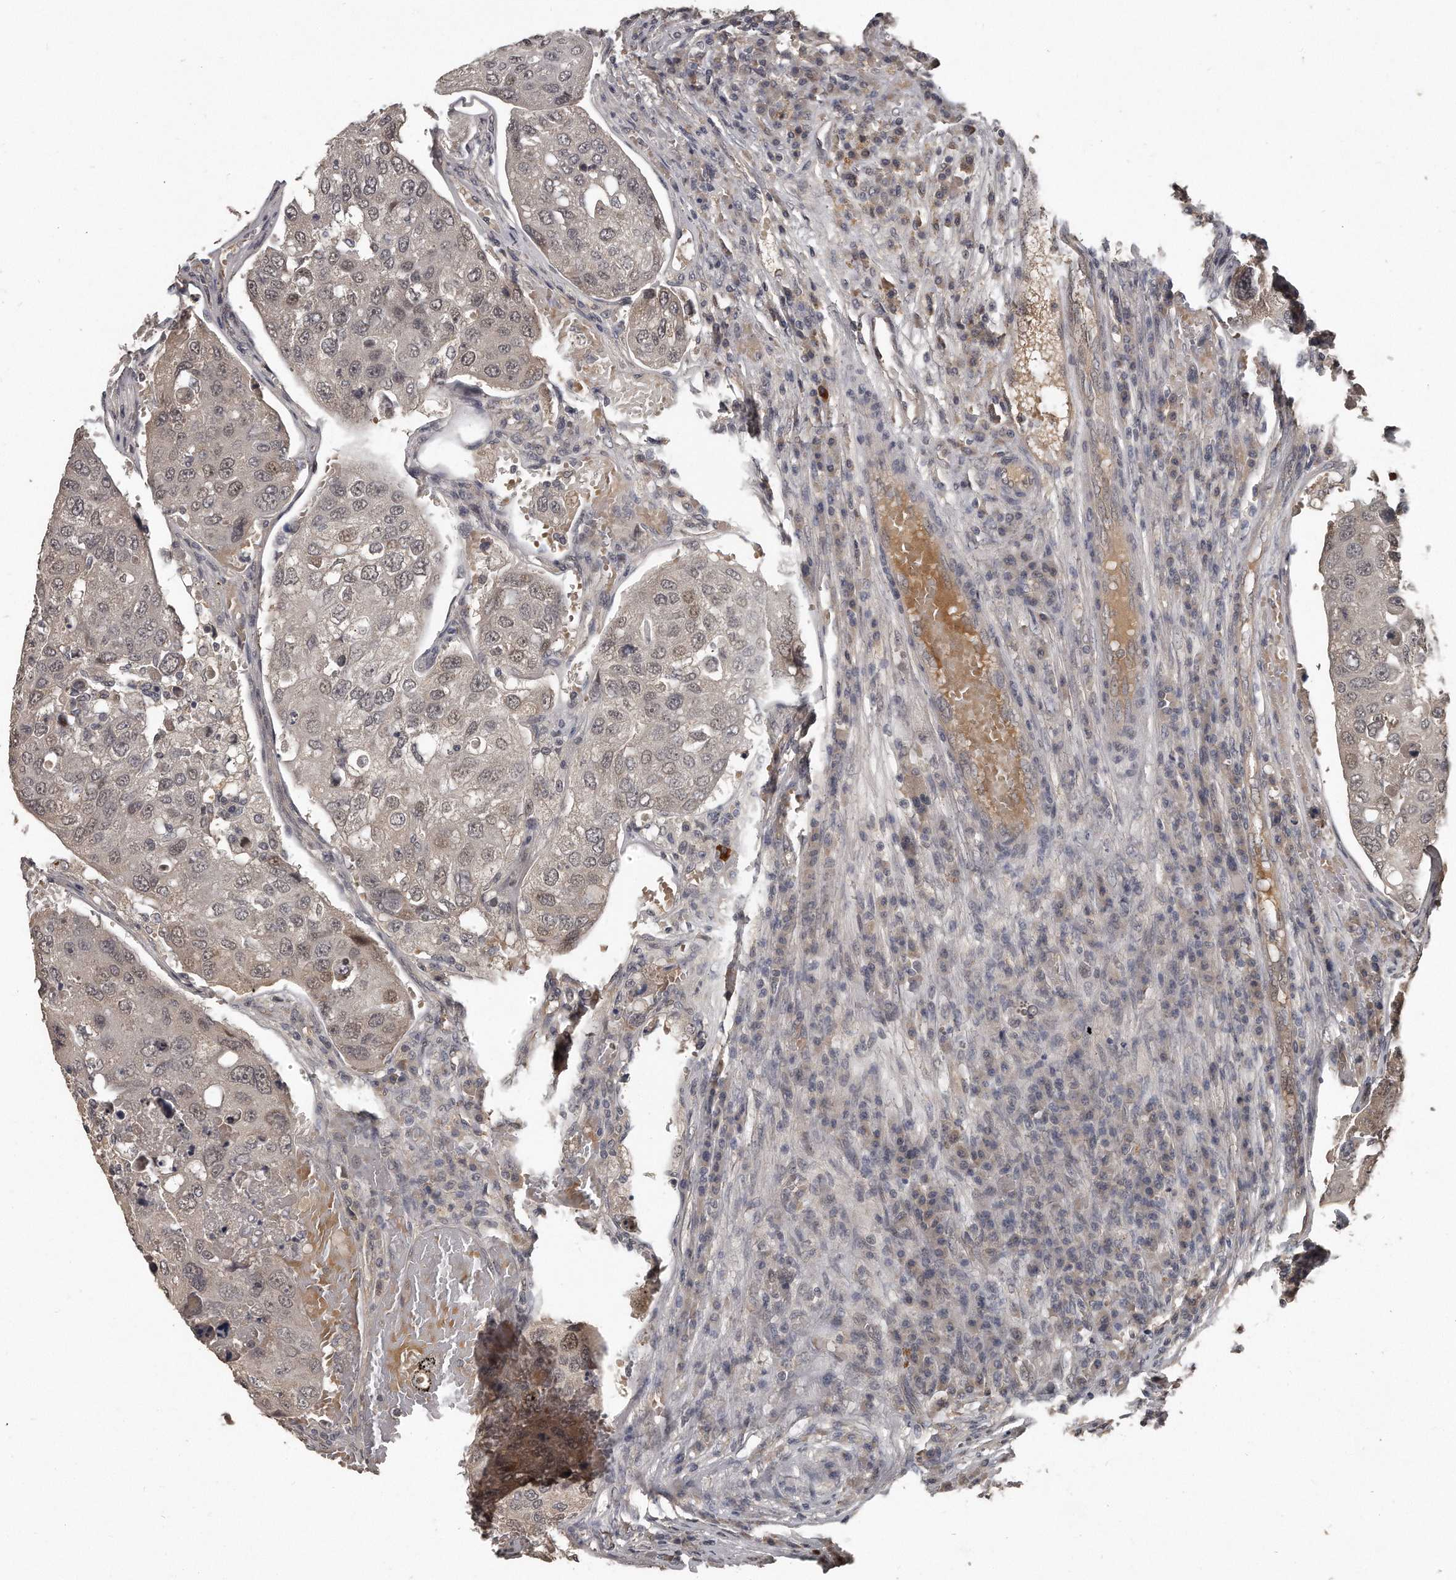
{"staining": {"intensity": "weak", "quantity": "25%-75%", "location": "nuclear"}, "tissue": "urothelial cancer", "cell_type": "Tumor cells", "image_type": "cancer", "snomed": [{"axis": "morphology", "description": "Urothelial carcinoma, High grade"}, {"axis": "topography", "description": "Lymph node"}, {"axis": "topography", "description": "Urinary bladder"}], "caption": "Human urothelial cancer stained for a protein (brown) exhibits weak nuclear positive staining in approximately 25%-75% of tumor cells.", "gene": "GRB10", "patient": {"sex": "male", "age": 51}}